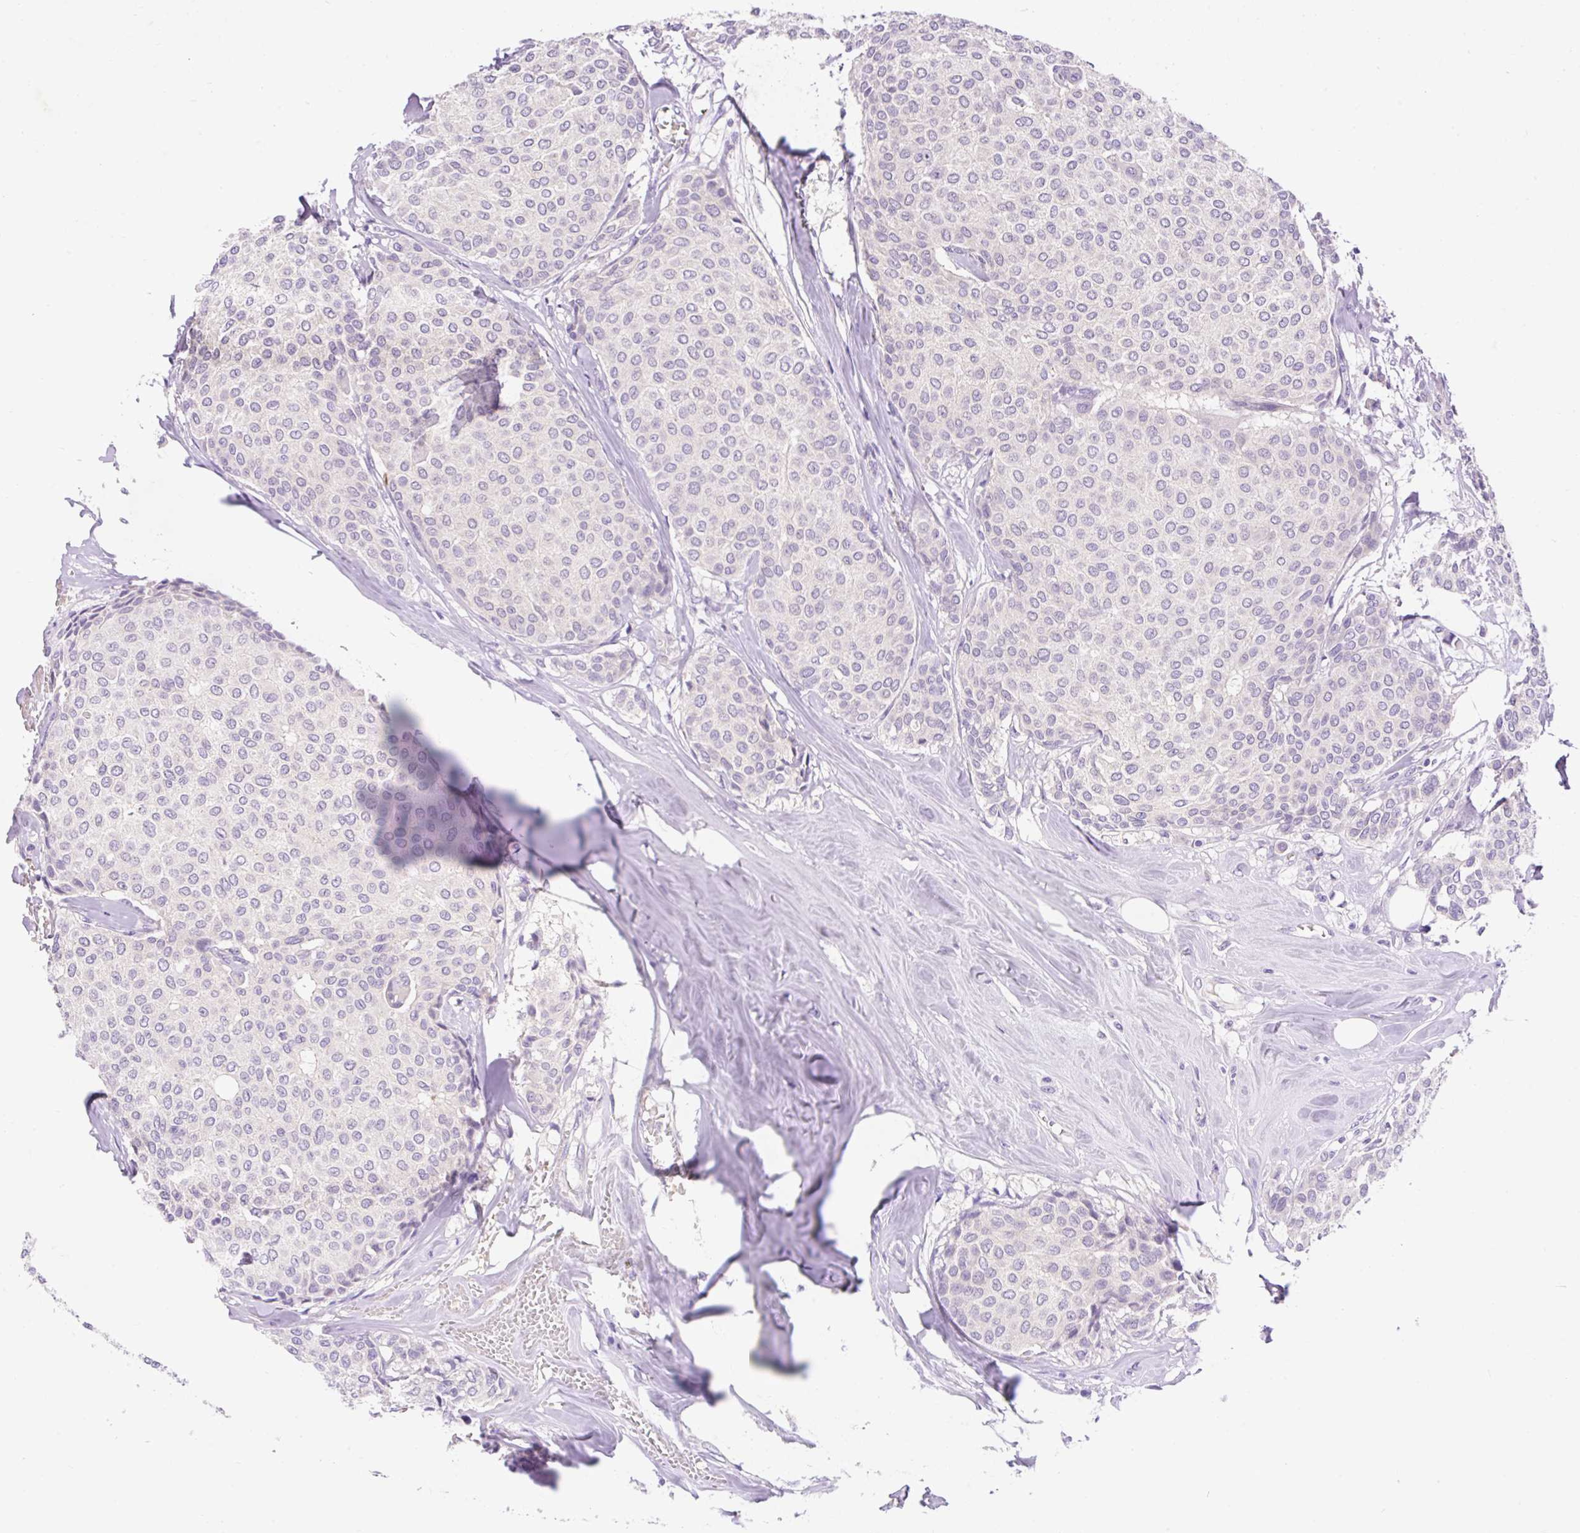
{"staining": {"intensity": "negative", "quantity": "none", "location": "none"}, "tissue": "breast cancer", "cell_type": "Tumor cells", "image_type": "cancer", "snomed": [{"axis": "morphology", "description": "Duct carcinoma"}, {"axis": "topography", "description": "Breast"}], "caption": "This is an immunohistochemistry (IHC) image of human breast intraductal carcinoma. There is no staining in tumor cells.", "gene": "LHFPL5", "patient": {"sex": "female", "age": 47}}